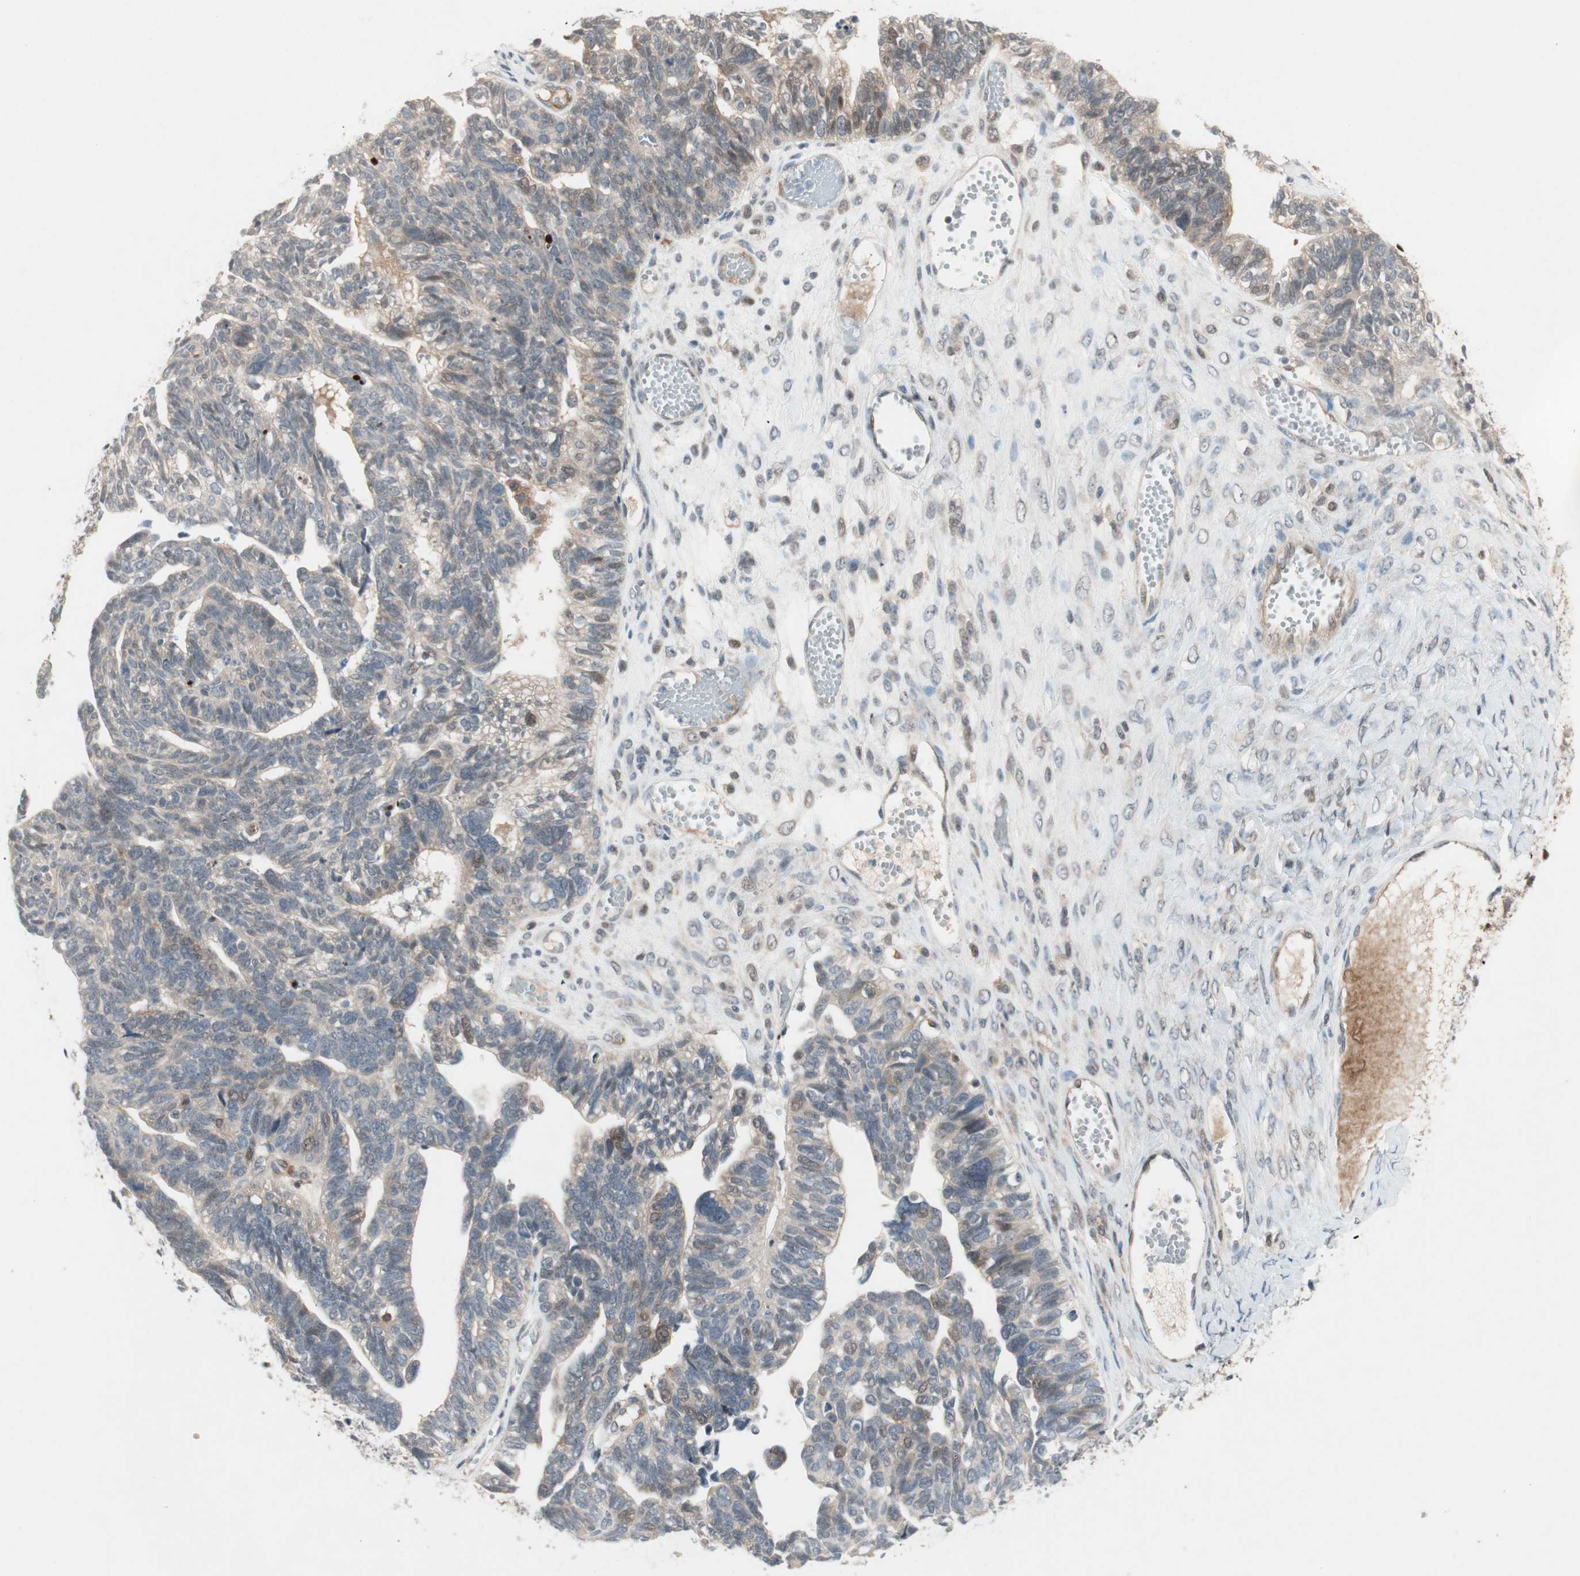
{"staining": {"intensity": "weak", "quantity": "25%-75%", "location": "cytoplasmic/membranous"}, "tissue": "ovarian cancer", "cell_type": "Tumor cells", "image_type": "cancer", "snomed": [{"axis": "morphology", "description": "Cystadenocarcinoma, serous, NOS"}, {"axis": "topography", "description": "Ovary"}], "caption": "Approximately 25%-75% of tumor cells in human ovarian cancer (serous cystadenocarcinoma) show weak cytoplasmic/membranous protein positivity as visualized by brown immunohistochemical staining.", "gene": "RTL6", "patient": {"sex": "female", "age": 79}}